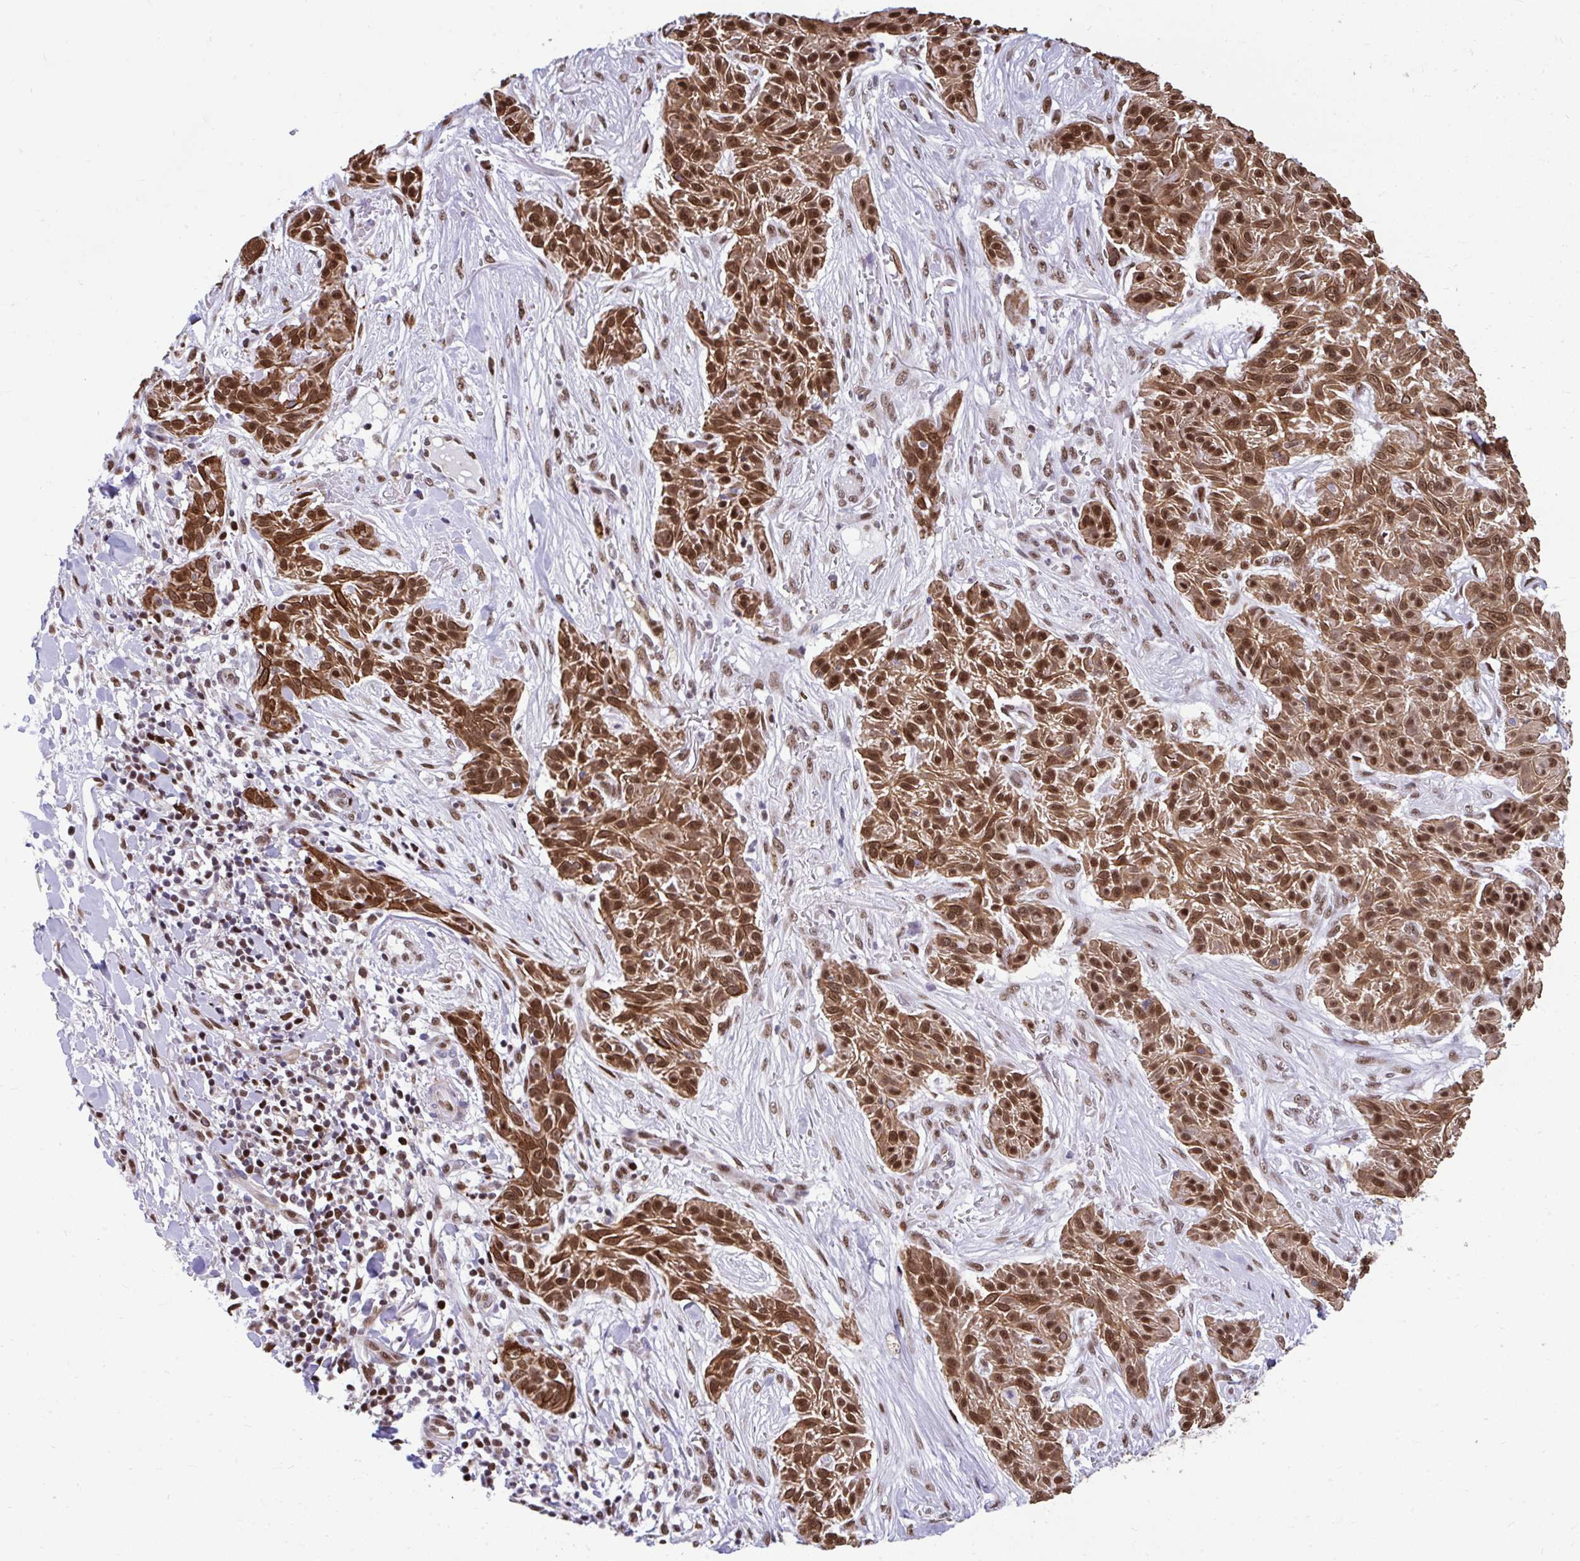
{"staining": {"intensity": "strong", "quantity": ">75%", "location": "cytoplasmic/membranous,nuclear"}, "tissue": "skin cancer", "cell_type": "Tumor cells", "image_type": "cancer", "snomed": [{"axis": "morphology", "description": "Squamous cell carcinoma, NOS"}, {"axis": "topography", "description": "Skin"}], "caption": "Strong cytoplasmic/membranous and nuclear protein expression is present in approximately >75% of tumor cells in squamous cell carcinoma (skin).", "gene": "SLC35C2", "patient": {"sex": "male", "age": 86}}